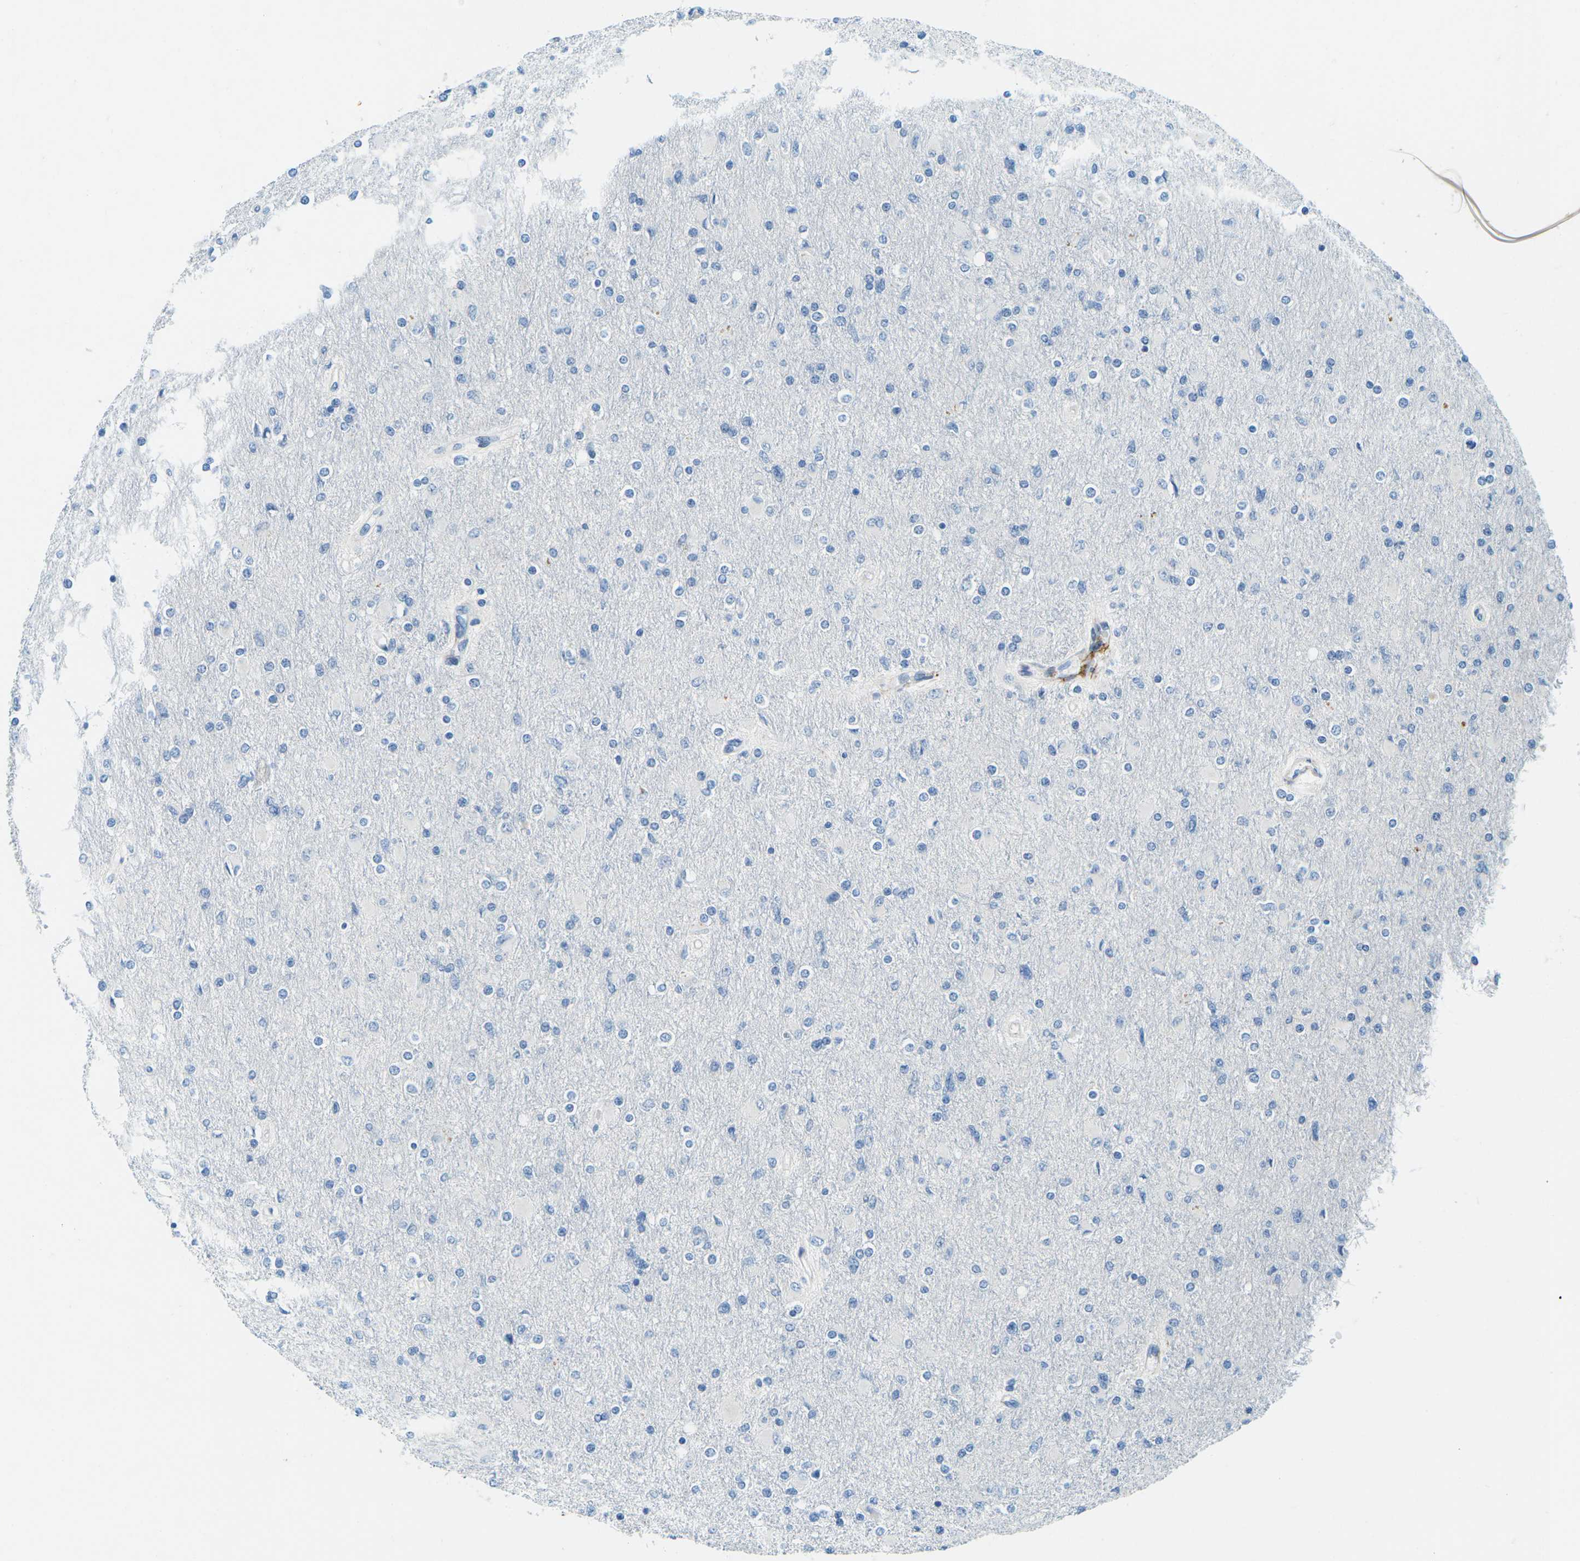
{"staining": {"intensity": "negative", "quantity": "none", "location": "none"}, "tissue": "glioma", "cell_type": "Tumor cells", "image_type": "cancer", "snomed": [{"axis": "morphology", "description": "Glioma, malignant, High grade"}, {"axis": "topography", "description": "Cerebral cortex"}], "caption": "Glioma stained for a protein using immunohistochemistry displays no positivity tumor cells.", "gene": "CFB", "patient": {"sex": "female", "age": 36}}